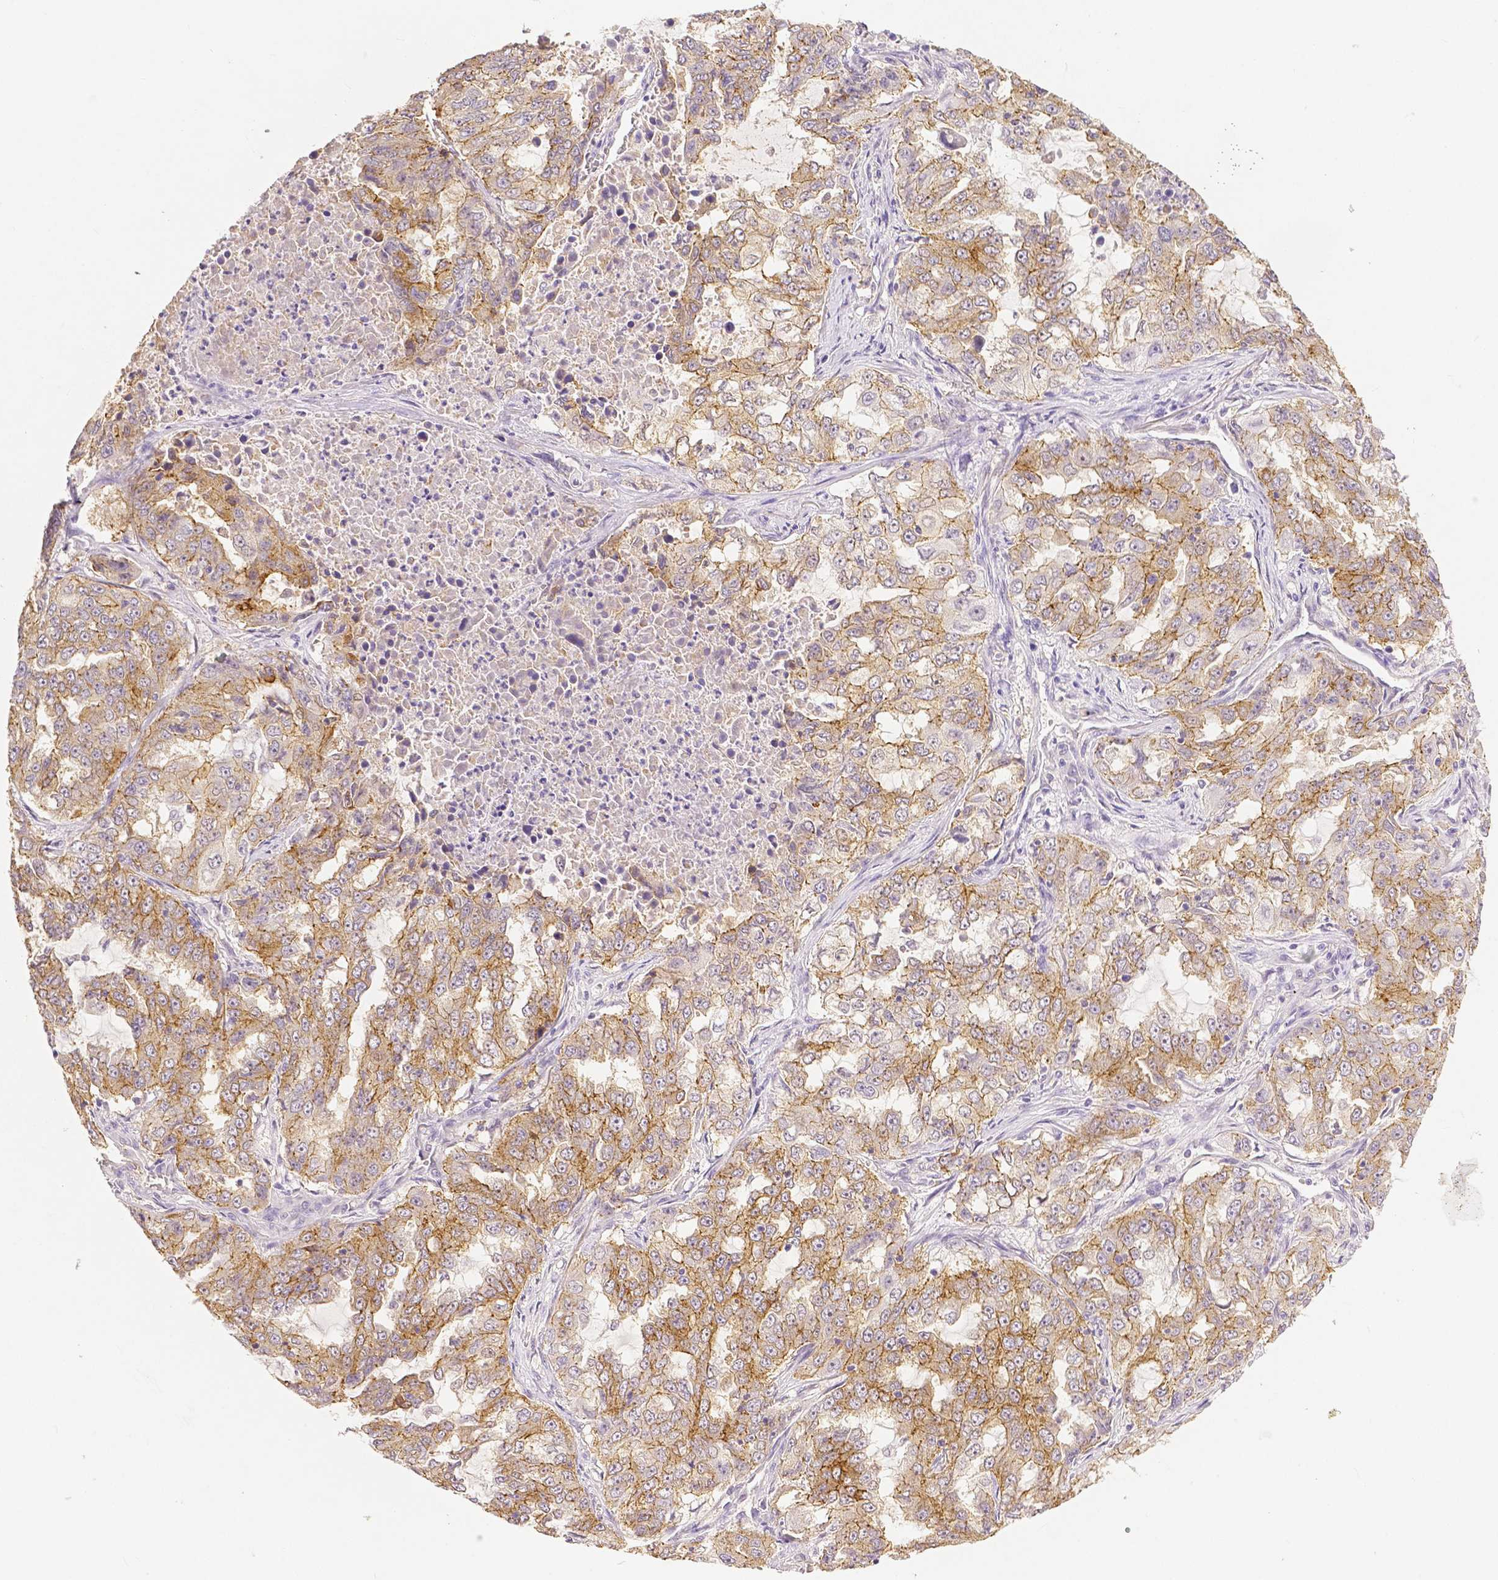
{"staining": {"intensity": "moderate", "quantity": ">75%", "location": "cytoplasmic/membranous"}, "tissue": "lung cancer", "cell_type": "Tumor cells", "image_type": "cancer", "snomed": [{"axis": "morphology", "description": "Adenocarcinoma, NOS"}, {"axis": "topography", "description": "Lung"}], "caption": "Moderate cytoplasmic/membranous expression is appreciated in about >75% of tumor cells in lung cancer (adenocarcinoma).", "gene": "OCLN", "patient": {"sex": "female", "age": 61}}